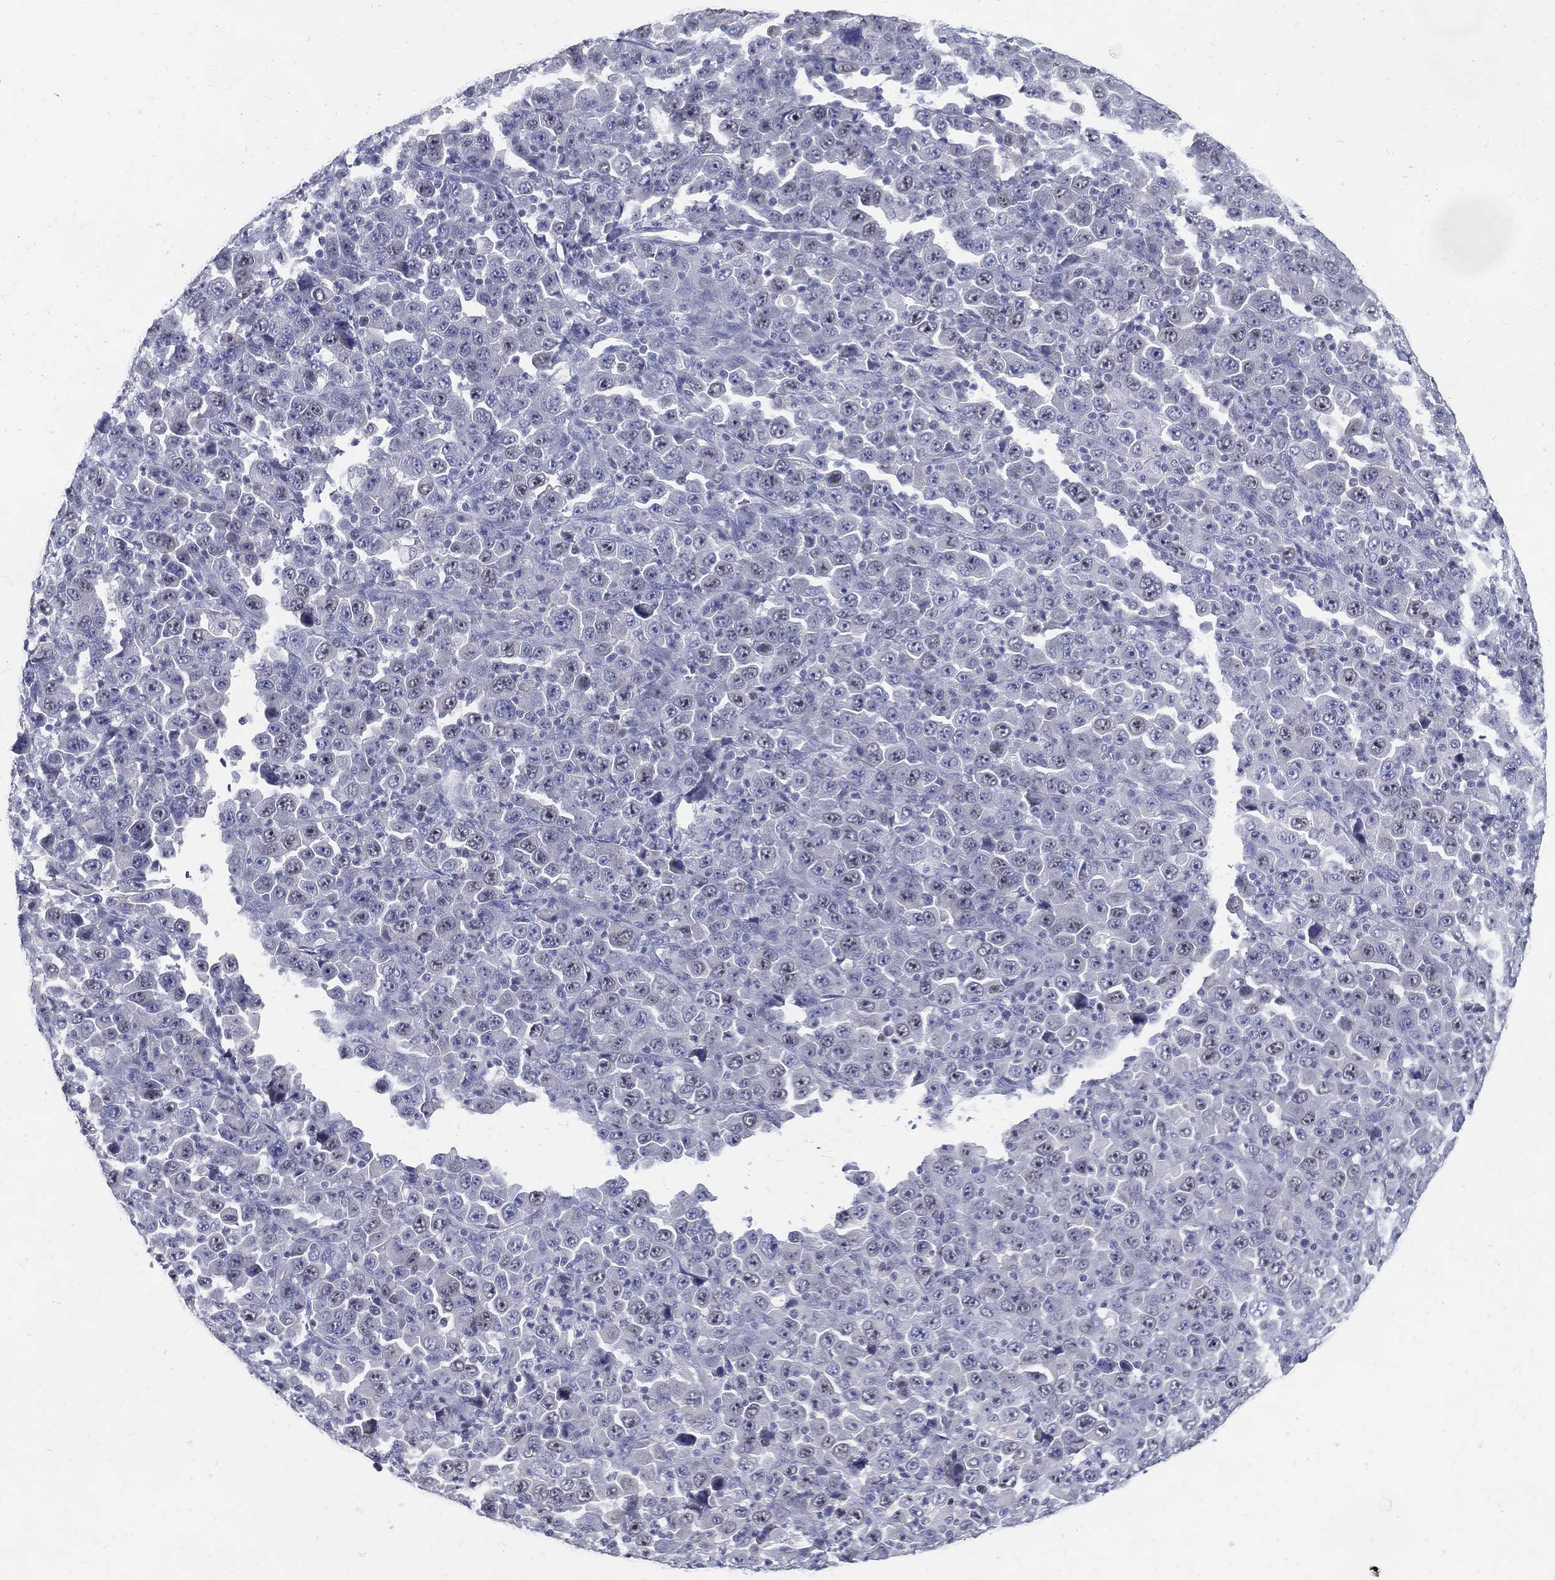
{"staining": {"intensity": "negative", "quantity": "none", "location": "none"}, "tissue": "stomach cancer", "cell_type": "Tumor cells", "image_type": "cancer", "snomed": [{"axis": "morphology", "description": "Normal tissue, NOS"}, {"axis": "morphology", "description": "Adenocarcinoma, NOS"}, {"axis": "topography", "description": "Stomach, upper"}, {"axis": "topography", "description": "Stomach"}], "caption": "Tumor cells show no significant positivity in stomach cancer (adenocarcinoma).", "gene": "KIF2C", "patient": {"sex": "male", "age": 59}}